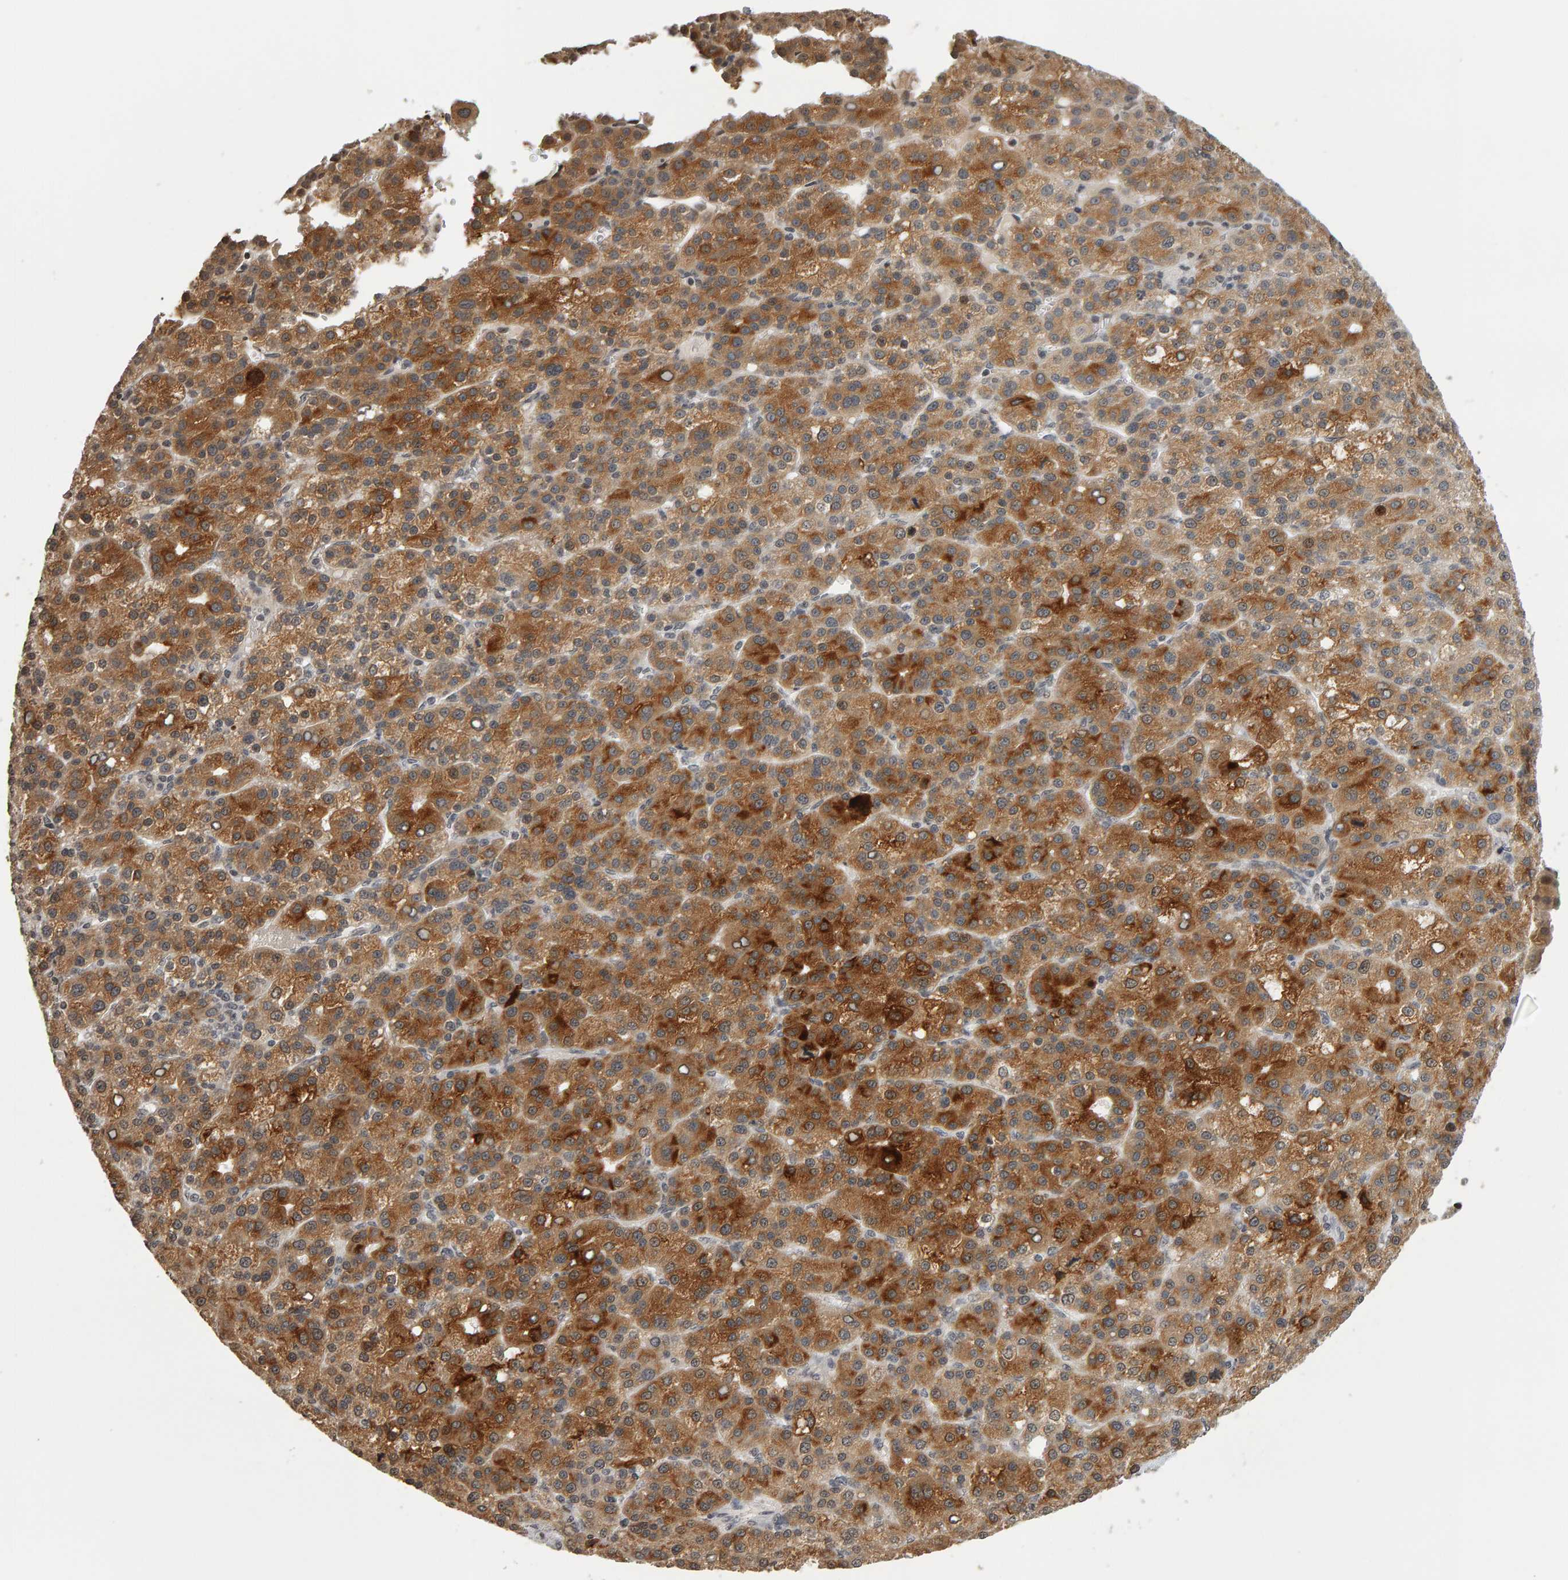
{"staining": {"intensity": "moderate", "quantity": ">75%", "location": "cytoplasmic/membranous"}, "tissue": "liver cancer", "cell_type": "Tumor cells", "image_type": "cancer", "snomed": [{"axis": "morphology", "description": "Carcinoma, Hepatocellular, NOS"}, {"axis": "topography", "description": "Liver"}], "caption": "Immunohistochemistry (DAB) staining of liver cancer (hepatocellular carcinoma) displays moderate cytoplasmic/membranous protein positivity in approximately >75% of tumor cells.", "gene": "TRAM1", "patient": {"sex": "female", "age": 58}}